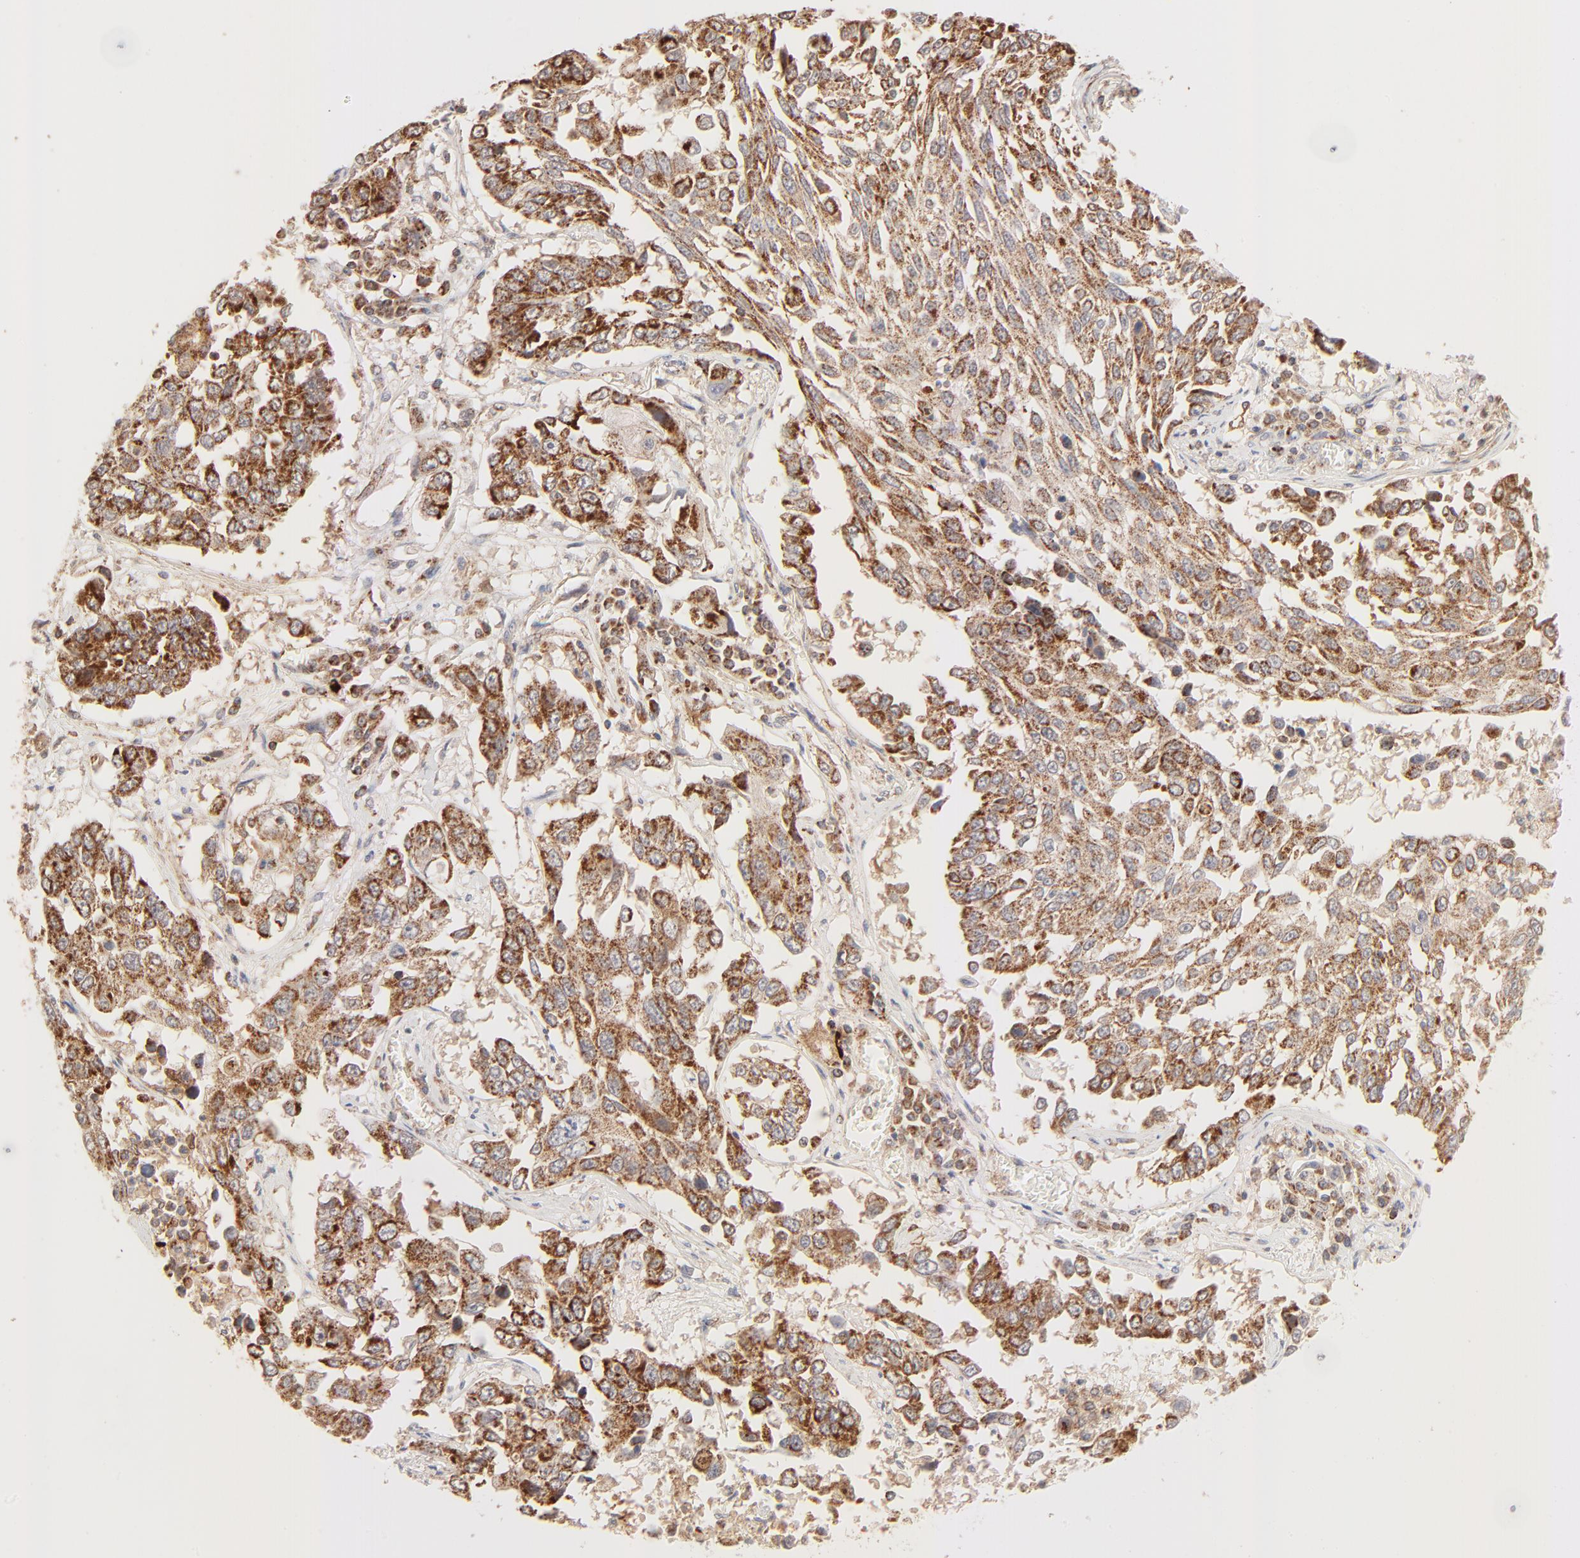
{"staining": {"intensity": "moderate", "quantity": ">75%", "location": "cytoplasmic/membranous"}, "tissue": "lung cancer", "cell_type": "Tumor cells", "image_type": "cancer", "snomed": [{"axis": "morphology", "description": "Squamous cell carcinoma, NOS"}, {"axis": "topography", "description": "Lung"}], "caption": "Immunohistochemistry (DAB (3,3'-diaminobenzidine)) staining of human lung cancer reveals moderate cytoplasmic/membranous protein positivity in approximately >75% of tumor cells. Nuclei are stained in blue.", "gene": "CSPG4", "patient": {"sex": "male", "age": 71}}